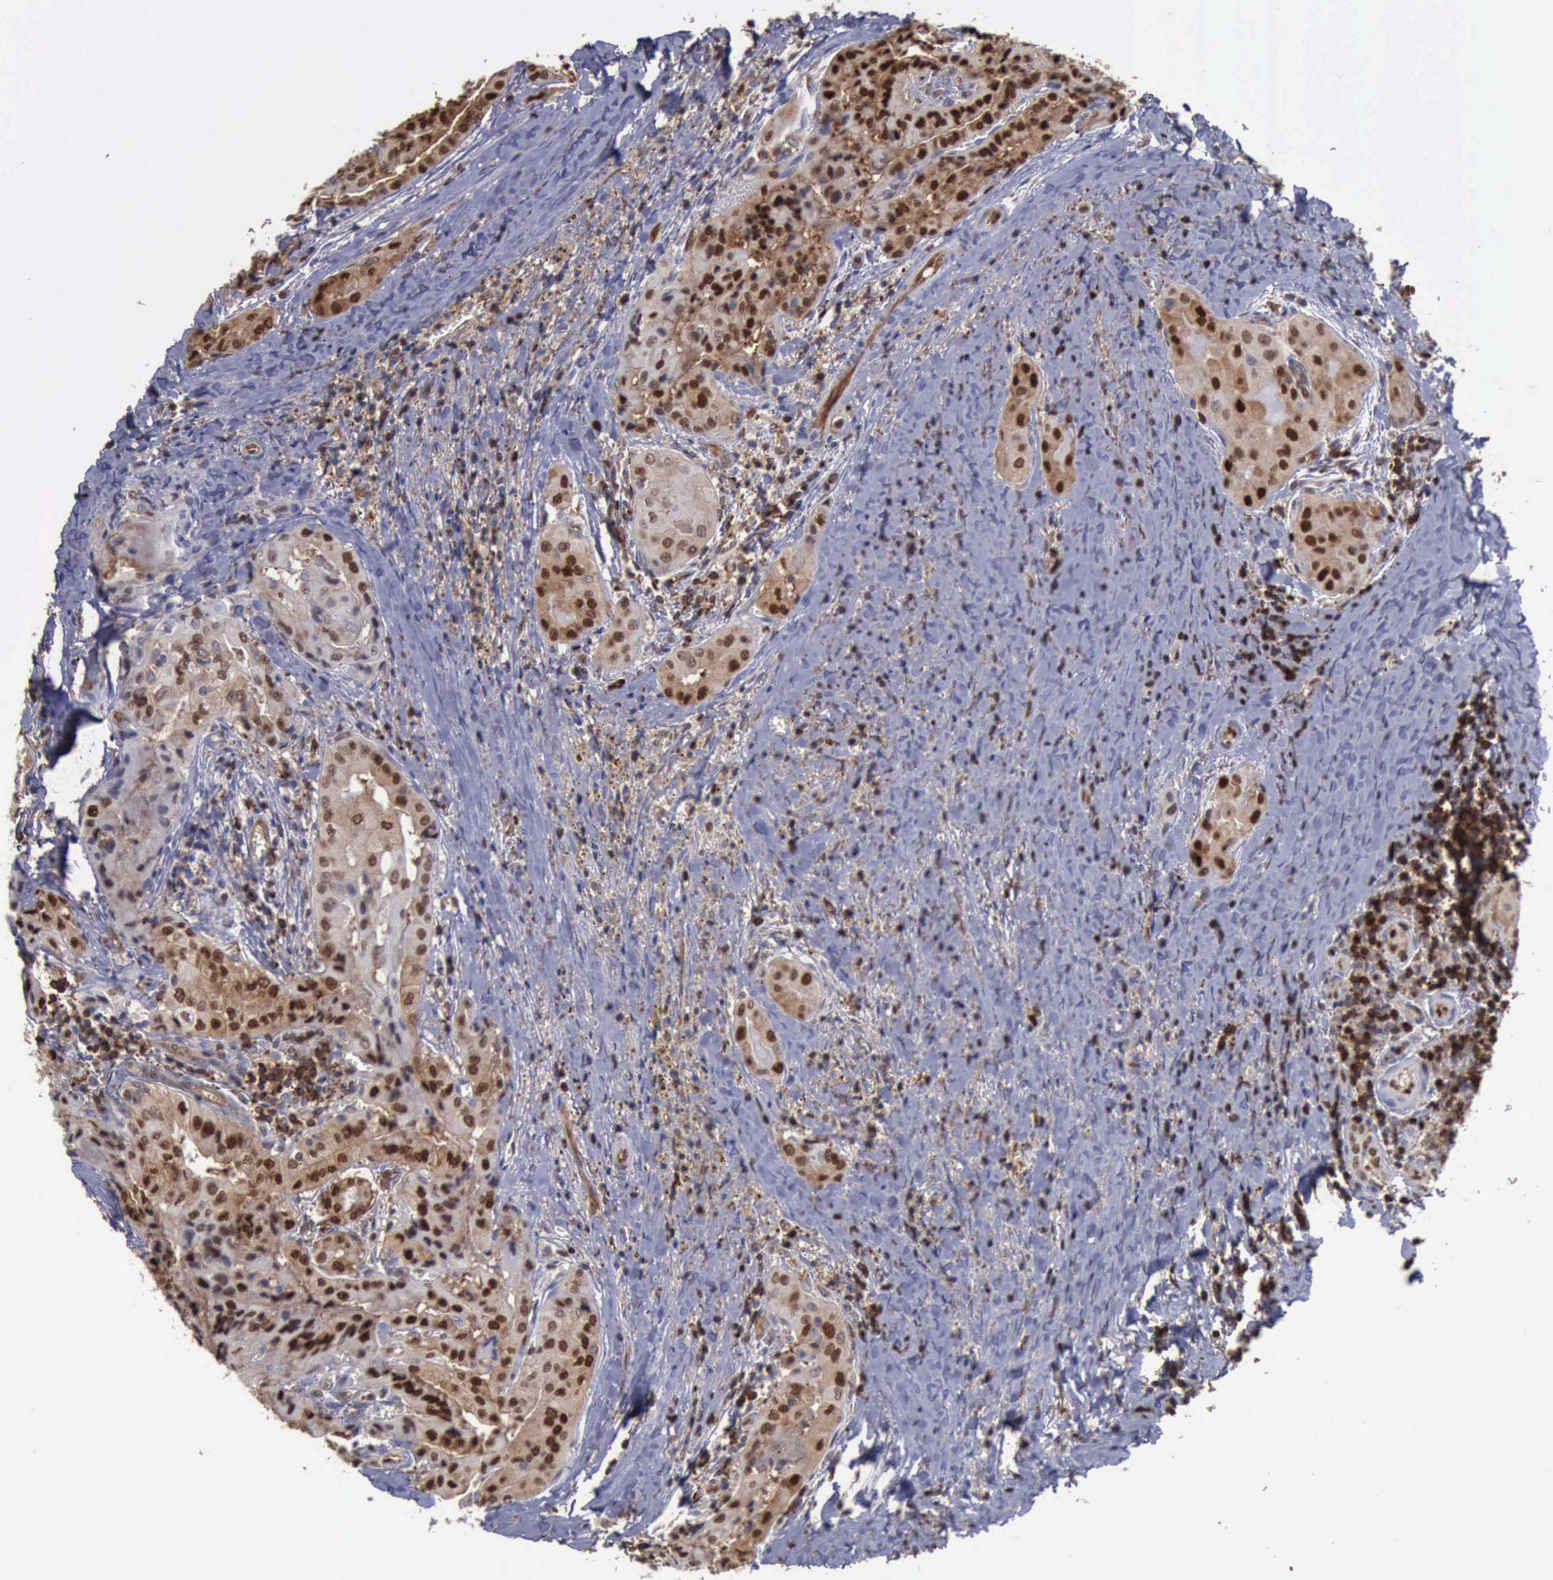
{"staining": {"intensity": "strong", "quantity": ">75%", "location": "cytoplasmic/membranous,nuclear"}, "tissue": "thyroid cancer", "cell_type": "Tumor cells", "image_type": "cancer", "snomed": [{"axis": "morphology", "description": "Papillary adenocarcinoma, NOS"}, {"axis": "topography", "description": "Thyroid gland"}], "caption": "Thyroid papillary adenocarcinoma stained for a protein displays strong cytoplasmic/membranous and nuclear positivity in tumor cells.", "gene": "PDCD4", "patient": {"sex": "female", "age": 71}}